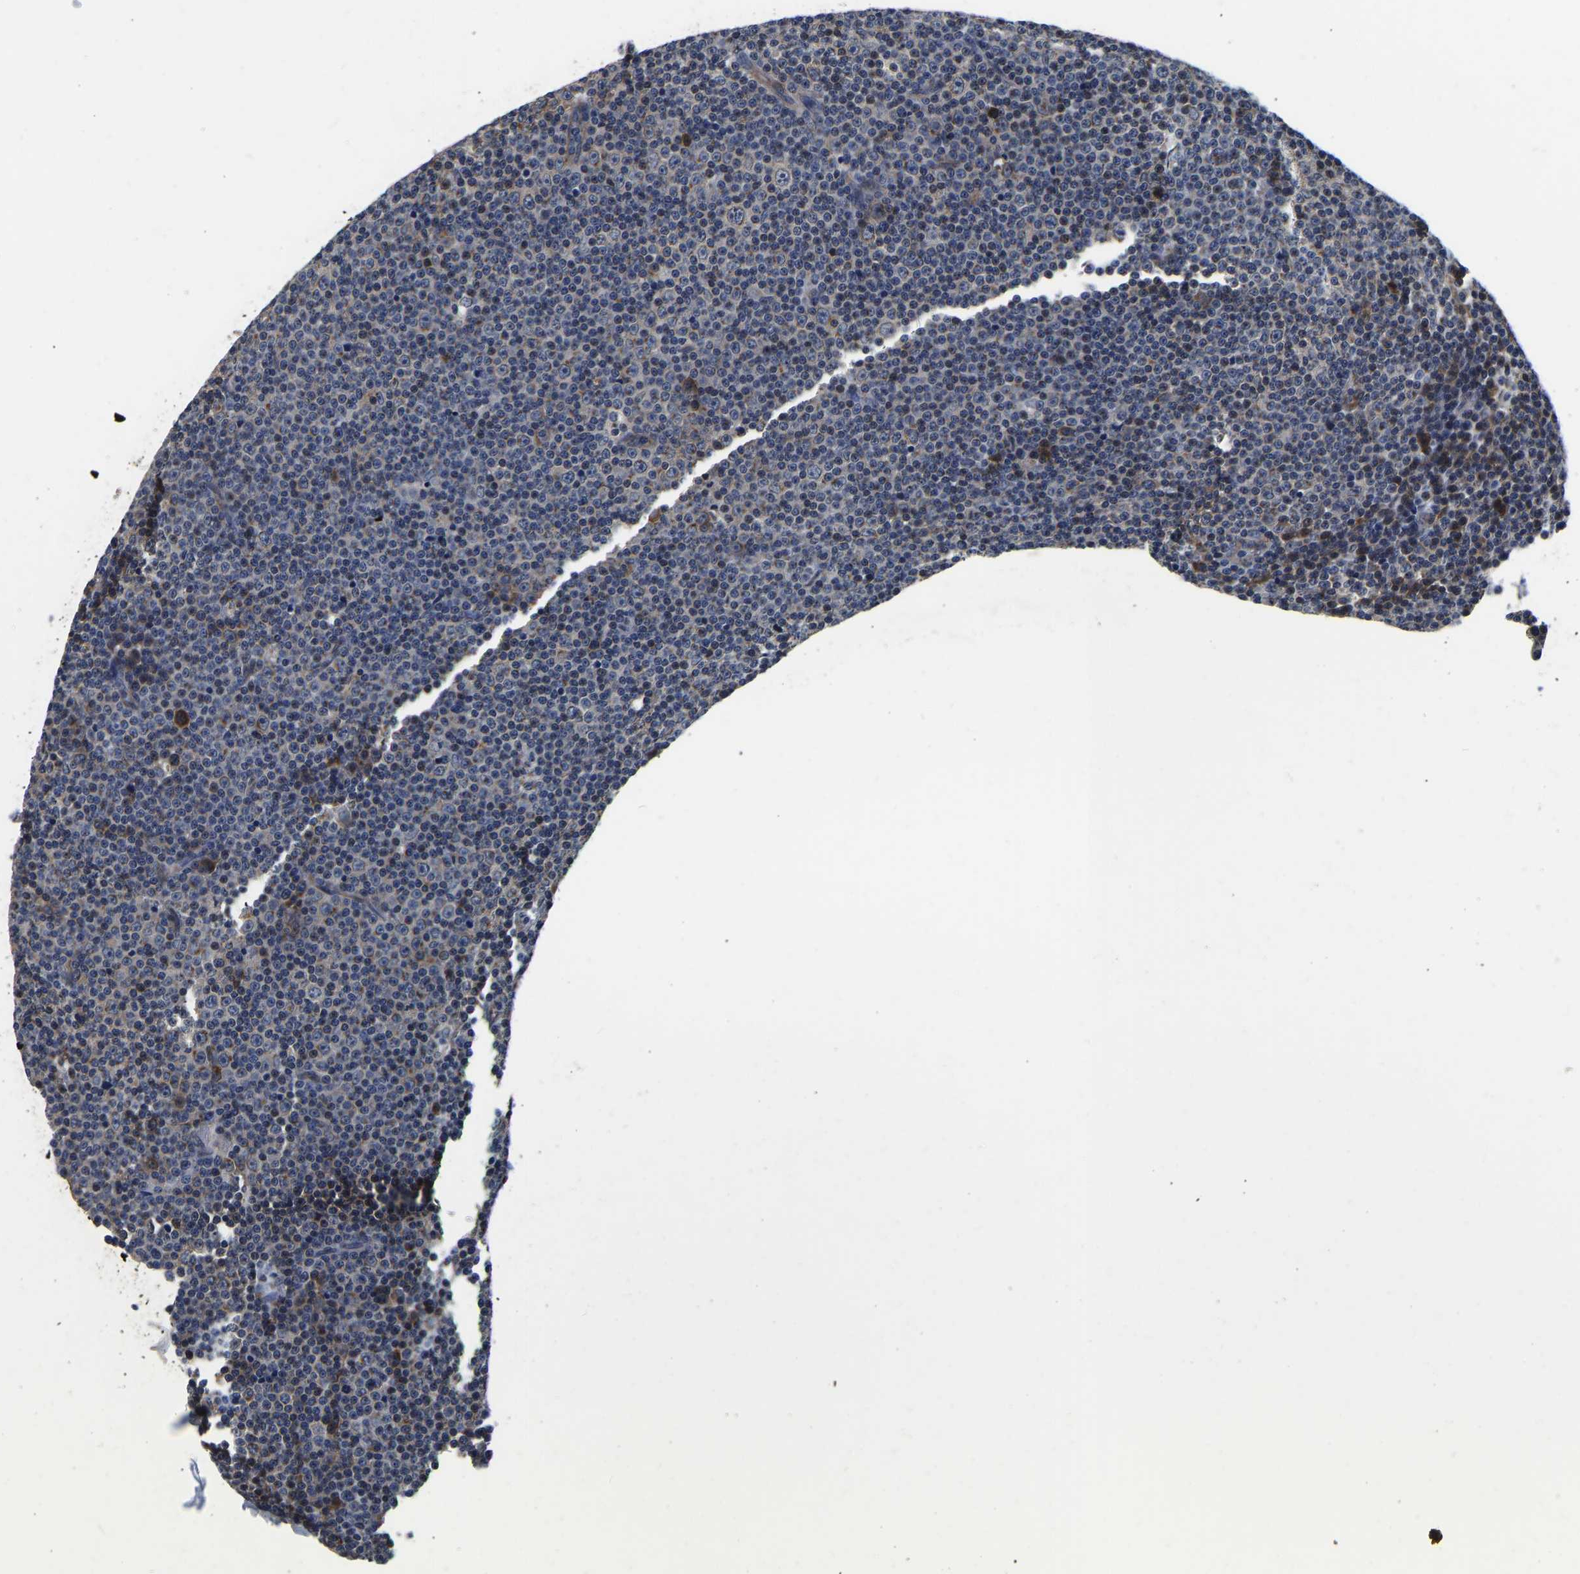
{"staining": {"intensity": "negative", "quantity": "none", "location": "none"}, "tissue": "lymphoma", "cell_type": "Tumor cells", "image_type": "cancer", "snomed": [{"axis": "morphology", "description": "Malignant lymphoma, non-Hodgkin's type, Low grade"}, {"axis": "topography", "description": "Lymph node"}], "caption": "Tumor cells are negative for brown protein staining in low-grade malignant lymphoma, non-Hodgkin's type. (IHC, brightfield microscopy, high magnification).", "gene": "RABAC1", "patient": {"sex": "female", "age": 67}}